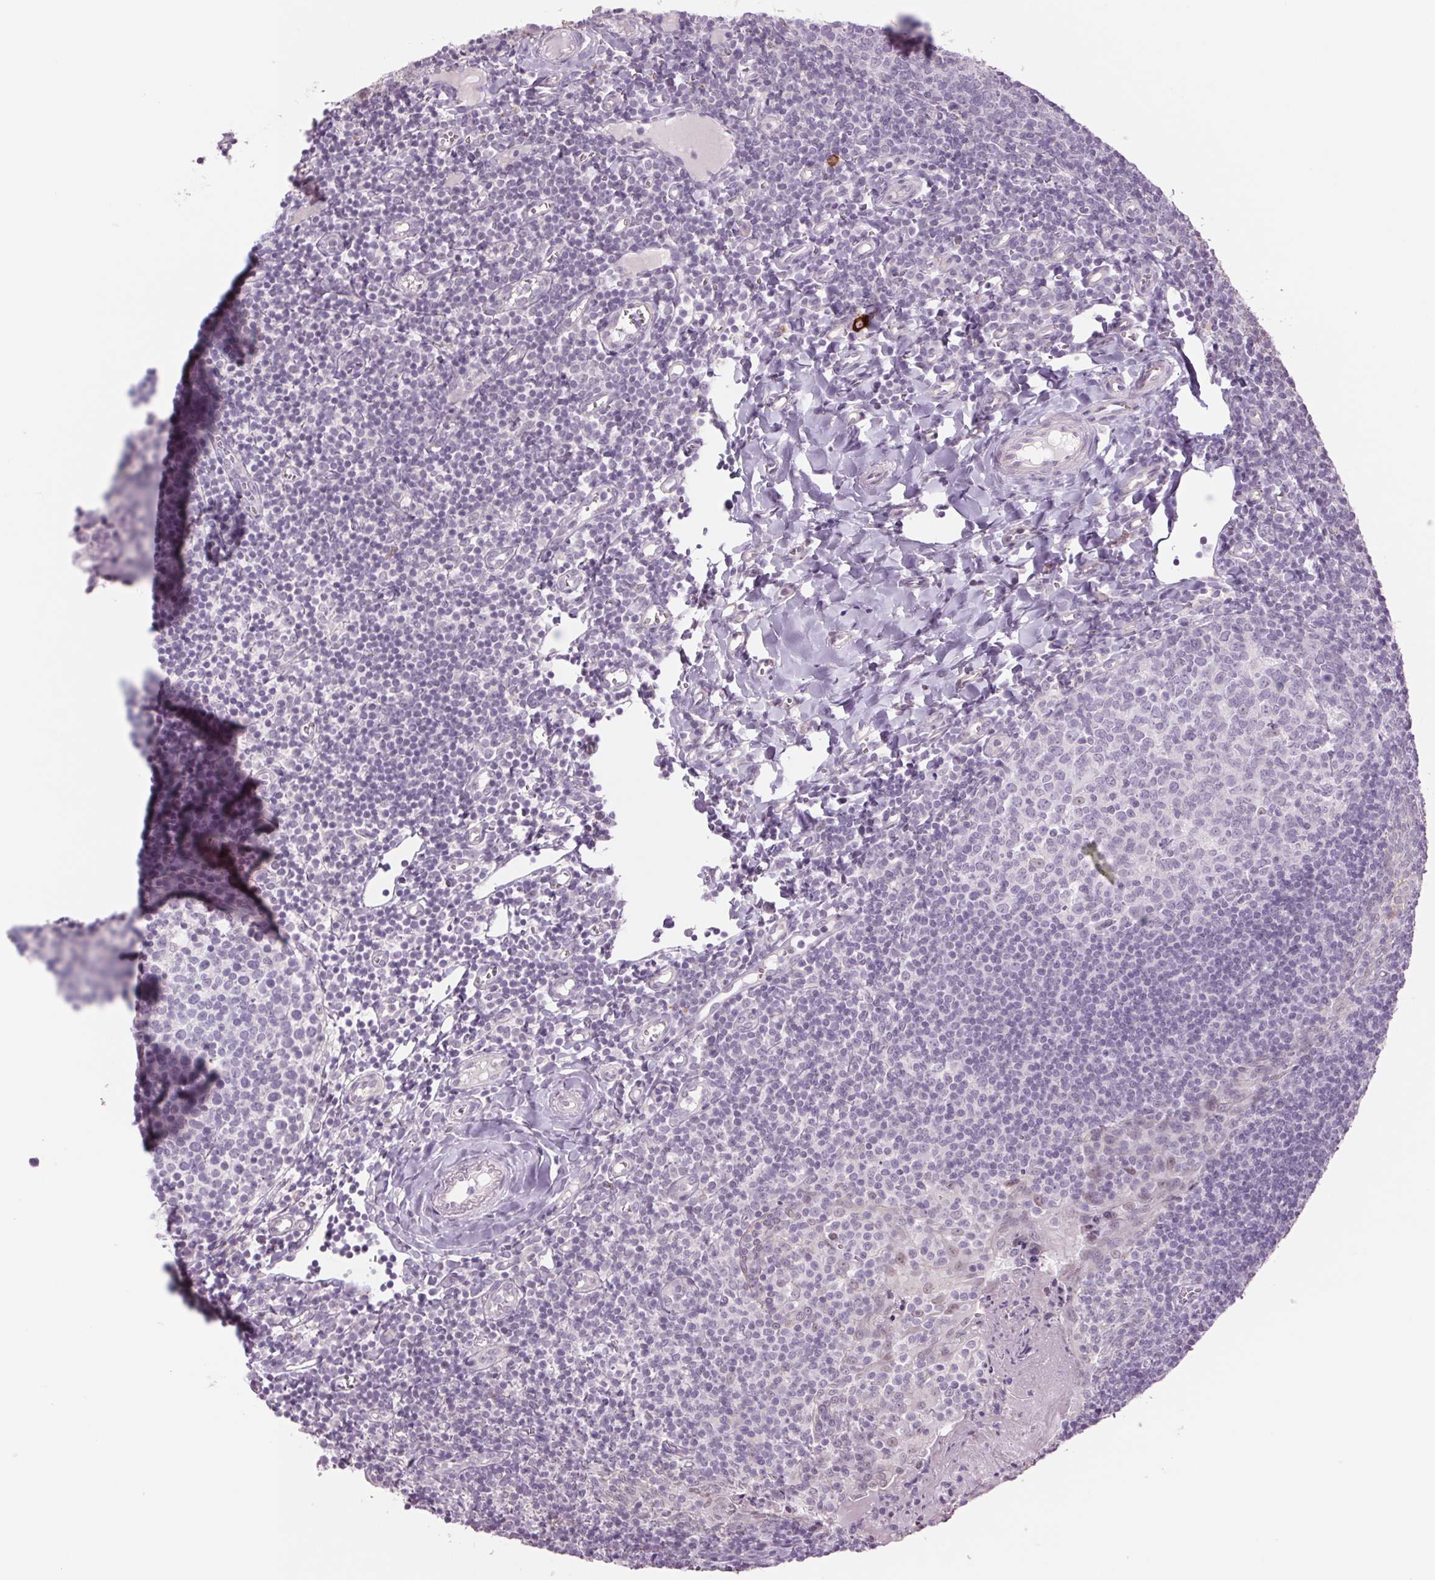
{"staining": {"intensity": "negative", "quantity": "none", "location": "none"}, "tissue": "lymph node", "cell_type": "Germinal center cells", "image_type": "normal", "snomed": [{"axis": "morphology", "description": "Normal tissue, NOS"}, {"axis": "topography", "description": "Lymph node"}], "caption": "Germinal center cells show no significant protein staining in normal lymph node.", "gene": "MPO", "patient": {"sex": "female", "age": 21}}